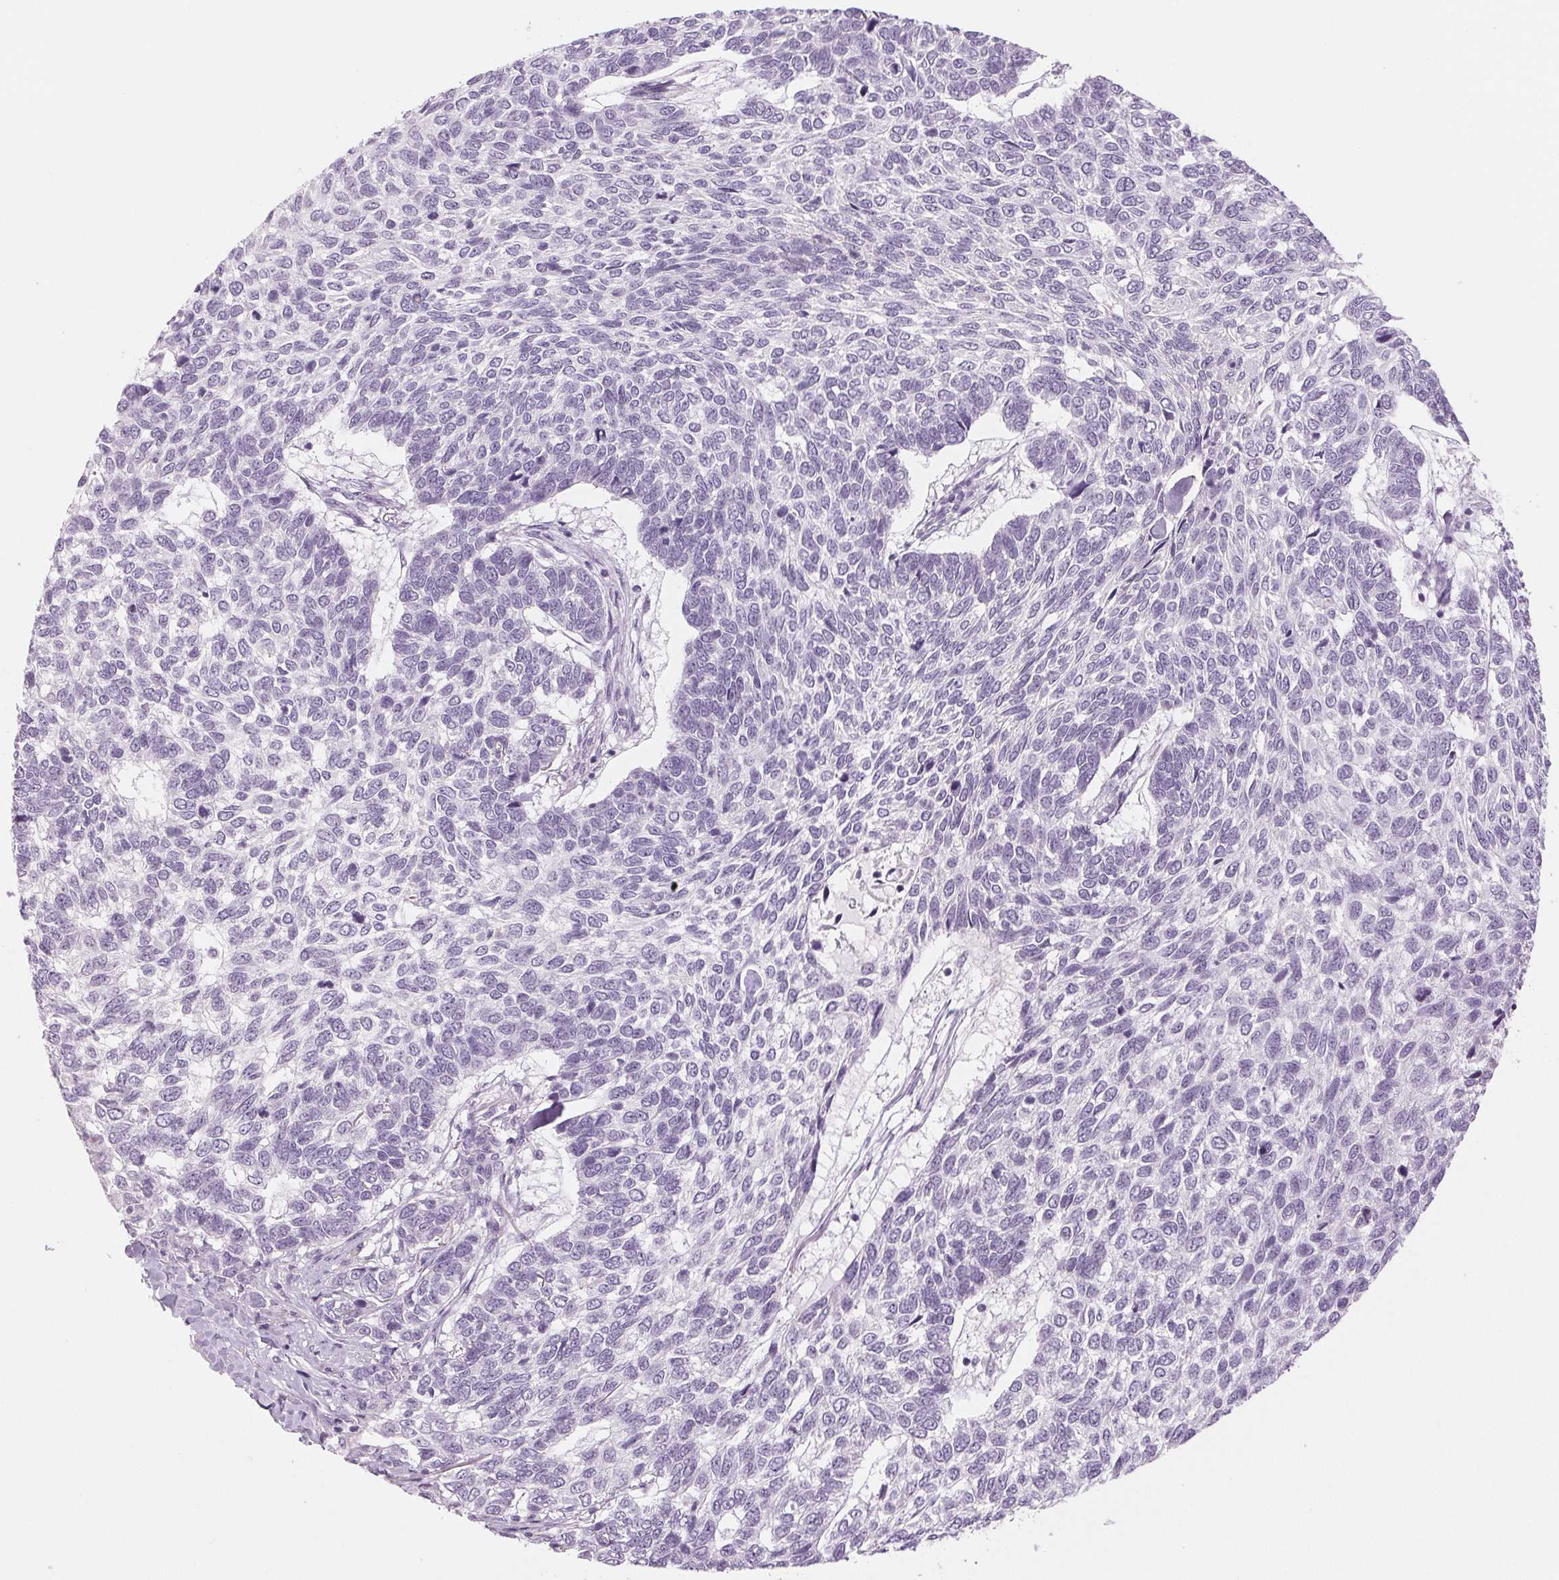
{"staining": {"intensity": "negative", "quantity": "none", "location": "none"}, "tissue": "skin cancer", "cell_type": "Tumor cells", "image_type": "cancer", "snomed": [{"axis": "morphology", "description": "Basal cell carcinoma"}, {"axis": "topography", "description": "Skin"}], "caption": "High power microscopy micrograph of an IHC photomicrograph of skin cancer (basal cell carcinoma), revealing no significant staining in tumor cells.", "gene": "EHHADH", "patient": {"sex": "female", "age": 65}}